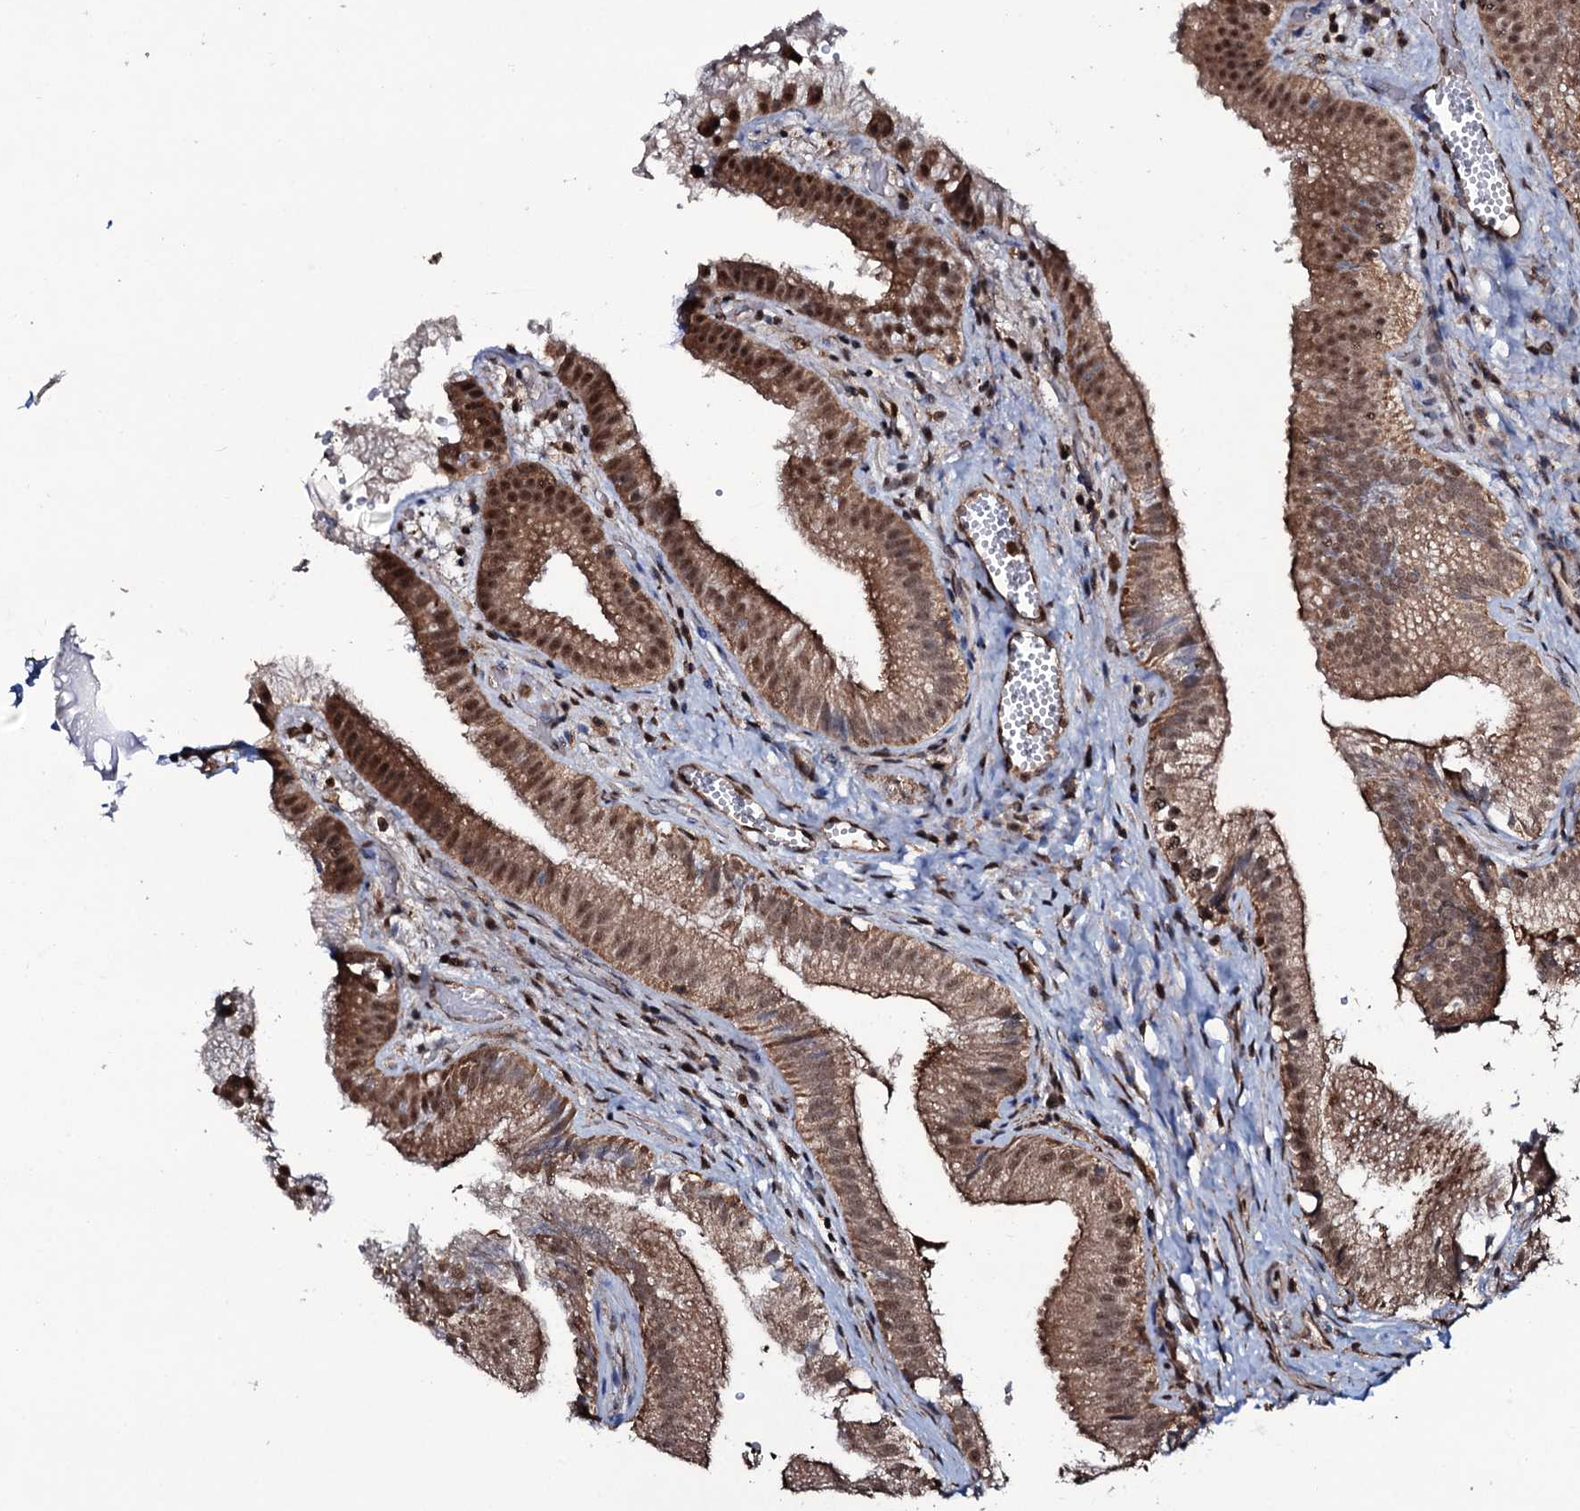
{"staining": {"intensity": "moderate", "quantity": ">75%", "location": "cytoplasmic/membranous,nuclear"}, "tissue": "gallbladder", "cell_type": "Glandular cells", "image_type": "normal", "snomed": [{"axis": "morphology", "description": "Normal tissue, NOS"}, {"axis": "topography", "description": "Gallbladder"}], "caption": "An immunohistochemistry micrograph of normal tissue is shown. Protein staining in brown labels moderate cytoplasmic/membranous,nuclear positivity in gallbladder within glandular cells. (brown staining indicates protein expression, while blue staining denotes nuclei).", "gene": "COG6", "patient": {"sex": "female", "age": 30}}